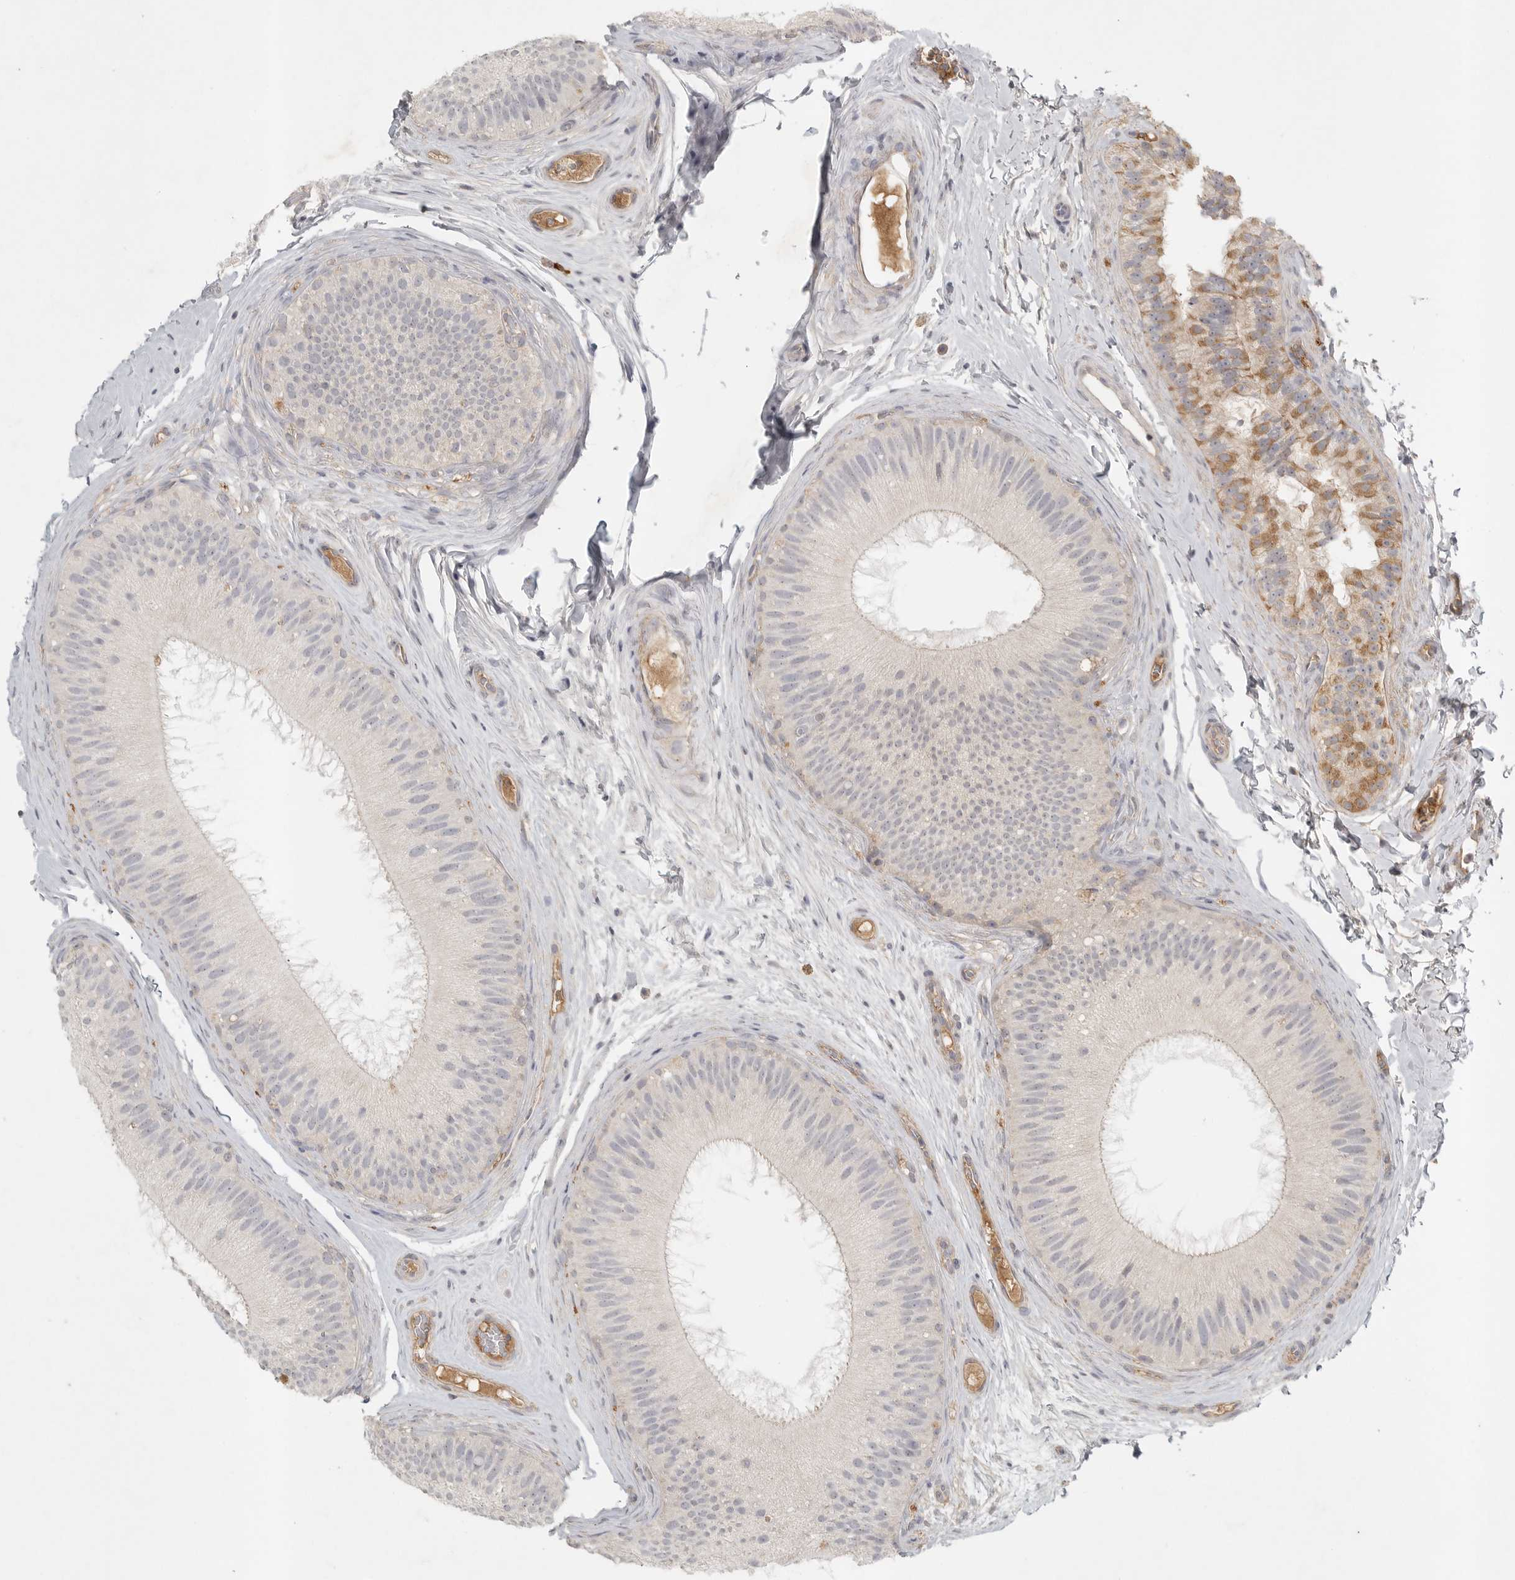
{"staining": {"intensity": "moderate", "quantity": "<25%", "location": "cytoplasmic/membranous"}, "tissue": "epididymis", "cell_type": "Glandular cells", "image_type": "normal", "snomed": [{"axis": "morphology", "description": "Normal tissue, NOS"}, {"axis": "topography", "description": "Epididymis"}], "caption": "Immunohistochemical staining of unremarkable human epididymis displays low levels of moderate cytoplasmic/membranous expression in approximately <25% of glandular cells.", "gene": "SLC25A36", "patient": {"sex": "male", "age": 45}}